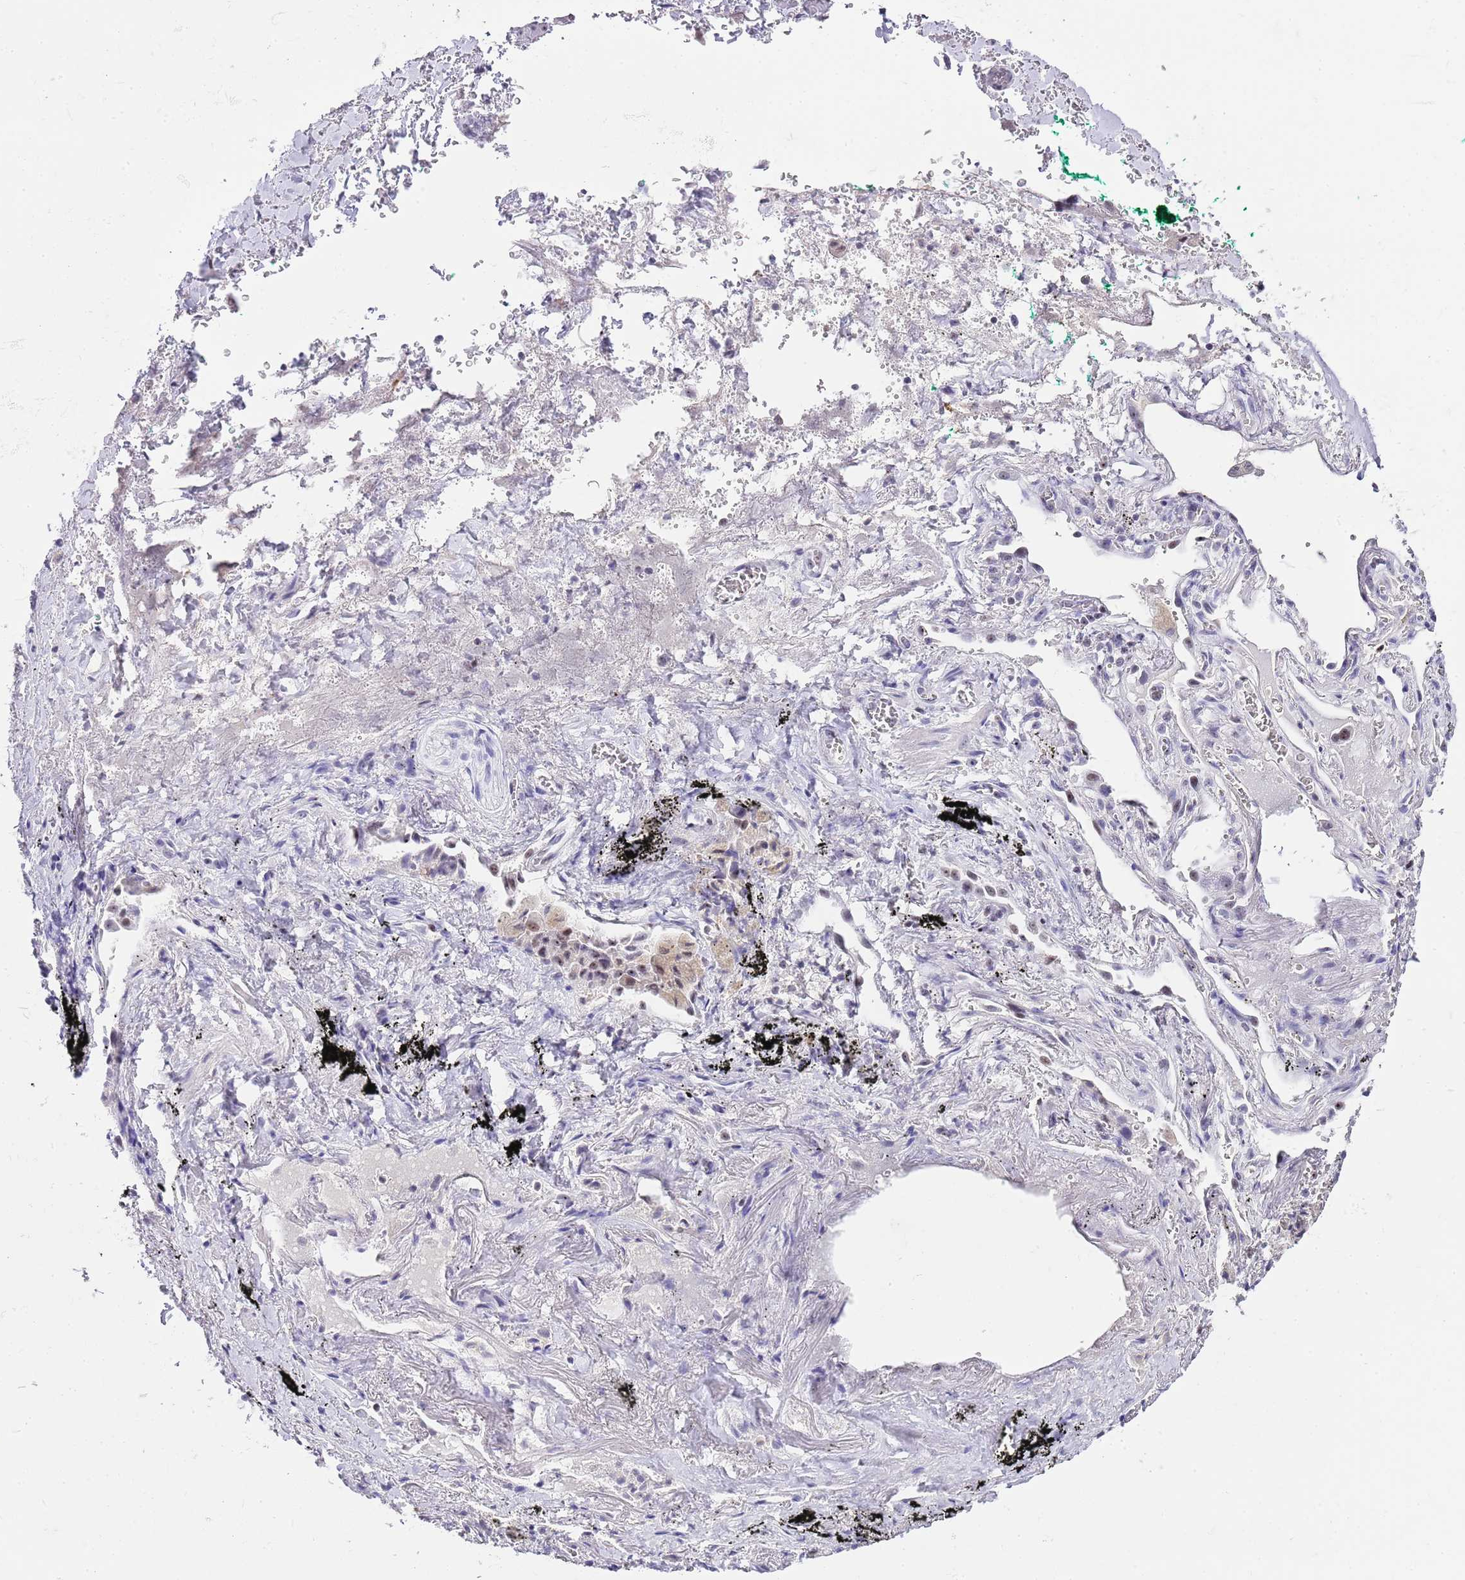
{"staining": {"intensity": "negative", "quantity": "none", "location": "none"}, "tissue": "adipose tissue", "cell_type": "Adipocytes", "image_type": "normal", "snomed": [{"axis": "morphology", "description": "Normal tissue, NOS"}, {"axis": "topography", "description": "Cartilage tissue"}], "caption": "Micrograph shows no significant protein expression in adipocytes of normal adipose tissue. (DAB (3,3'-diaminobenzidine) IHC visualized using brightfield microscopy, high magnification).", "gene": "NOP56", "patient": {"sex": "male", "age": 66}}